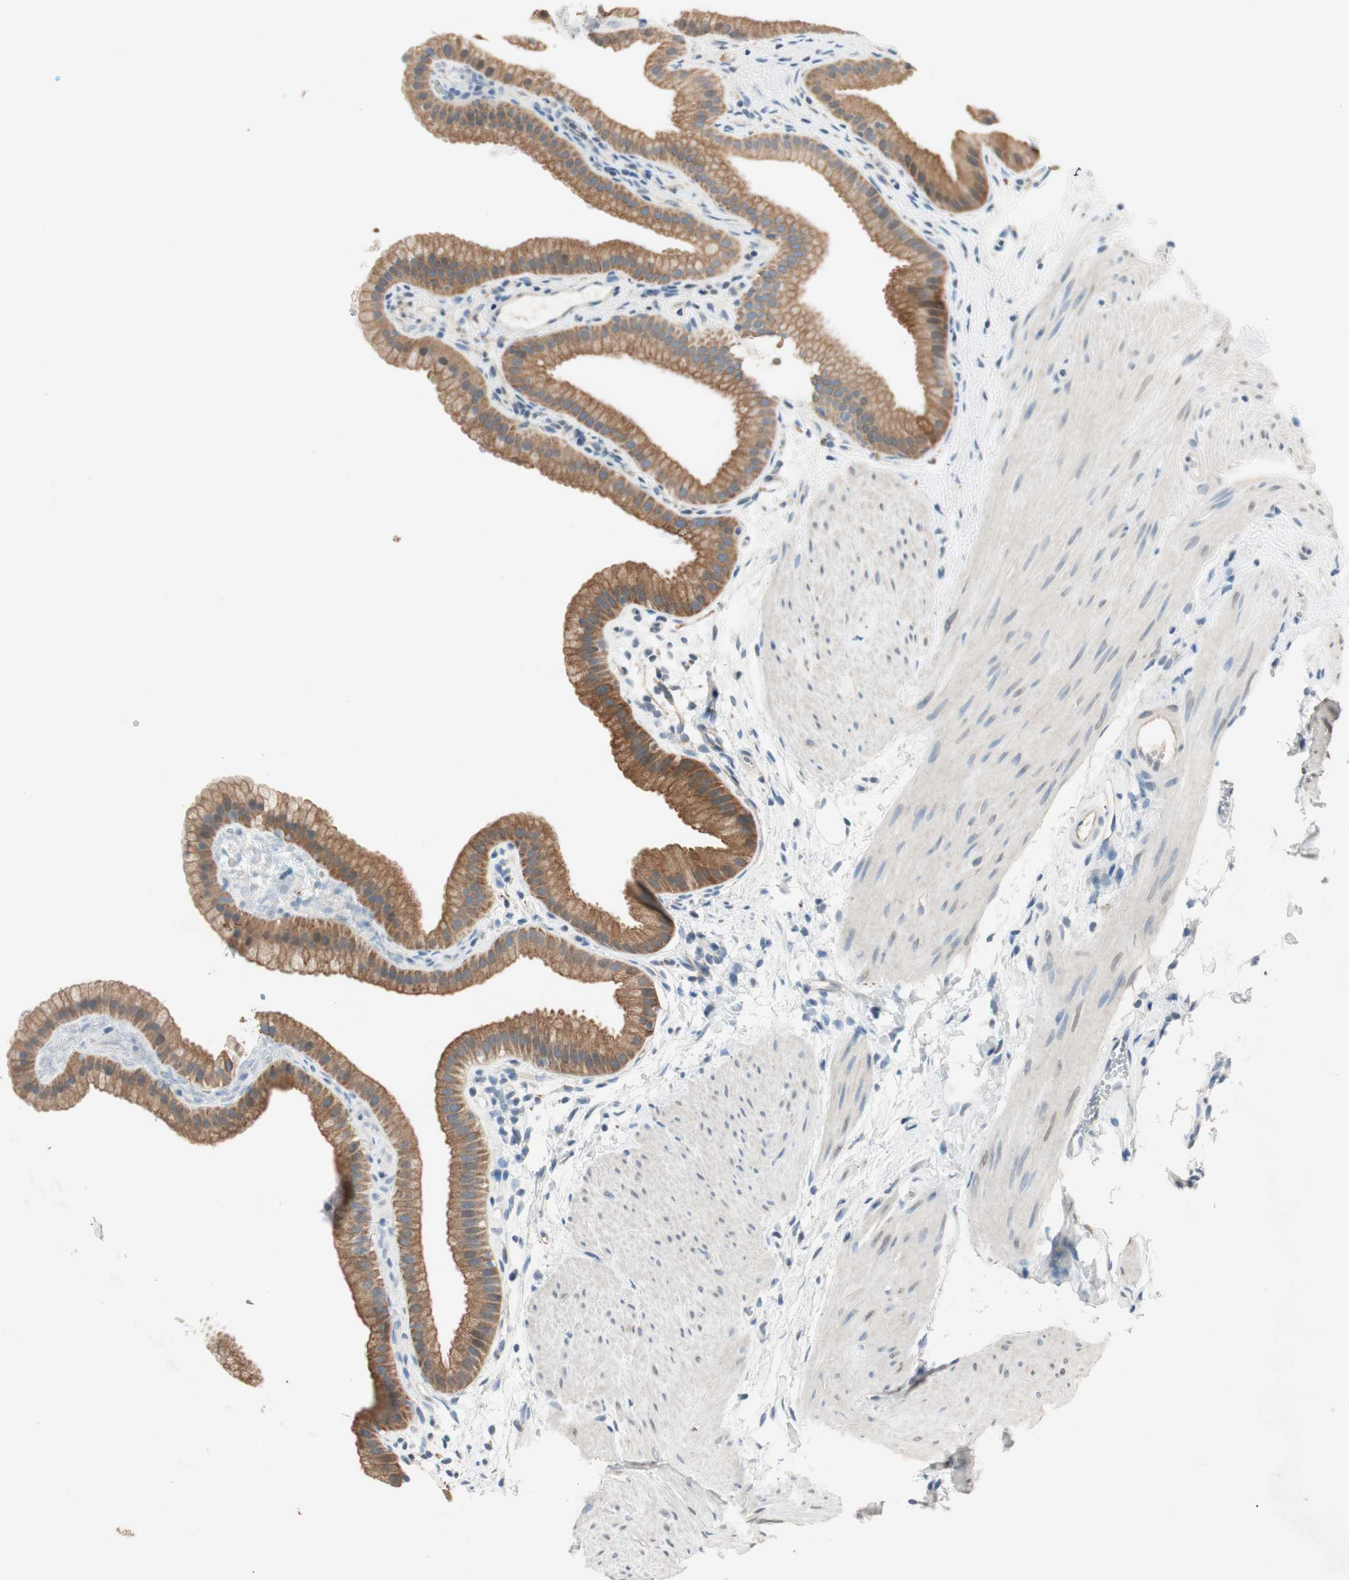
{"staining": {"intensity": "moderate", "quantity": "25%-75%", "location": "cytoplasmic/membranous"}, "tissue": "gallbladder", "cell_type": "Glandular cells", "image_type": "normal", "snomed": [{"axis": "morphology", "description": "Normal tissue, NOS"}, {"axis": "topography", "description": "Gallbladder"}], "caption": "Brown immunohistochemical staining in unremarkable human gallbladder reveals moderate cytoplasmic/membranous positivity in approximately 25%-75% of glandular cells. Immunohistochemistry stains the protein in brown and the nuclei are stained blue.", "gene": "SERPINB5", "patient": {"sex": "female", "age": 64}}